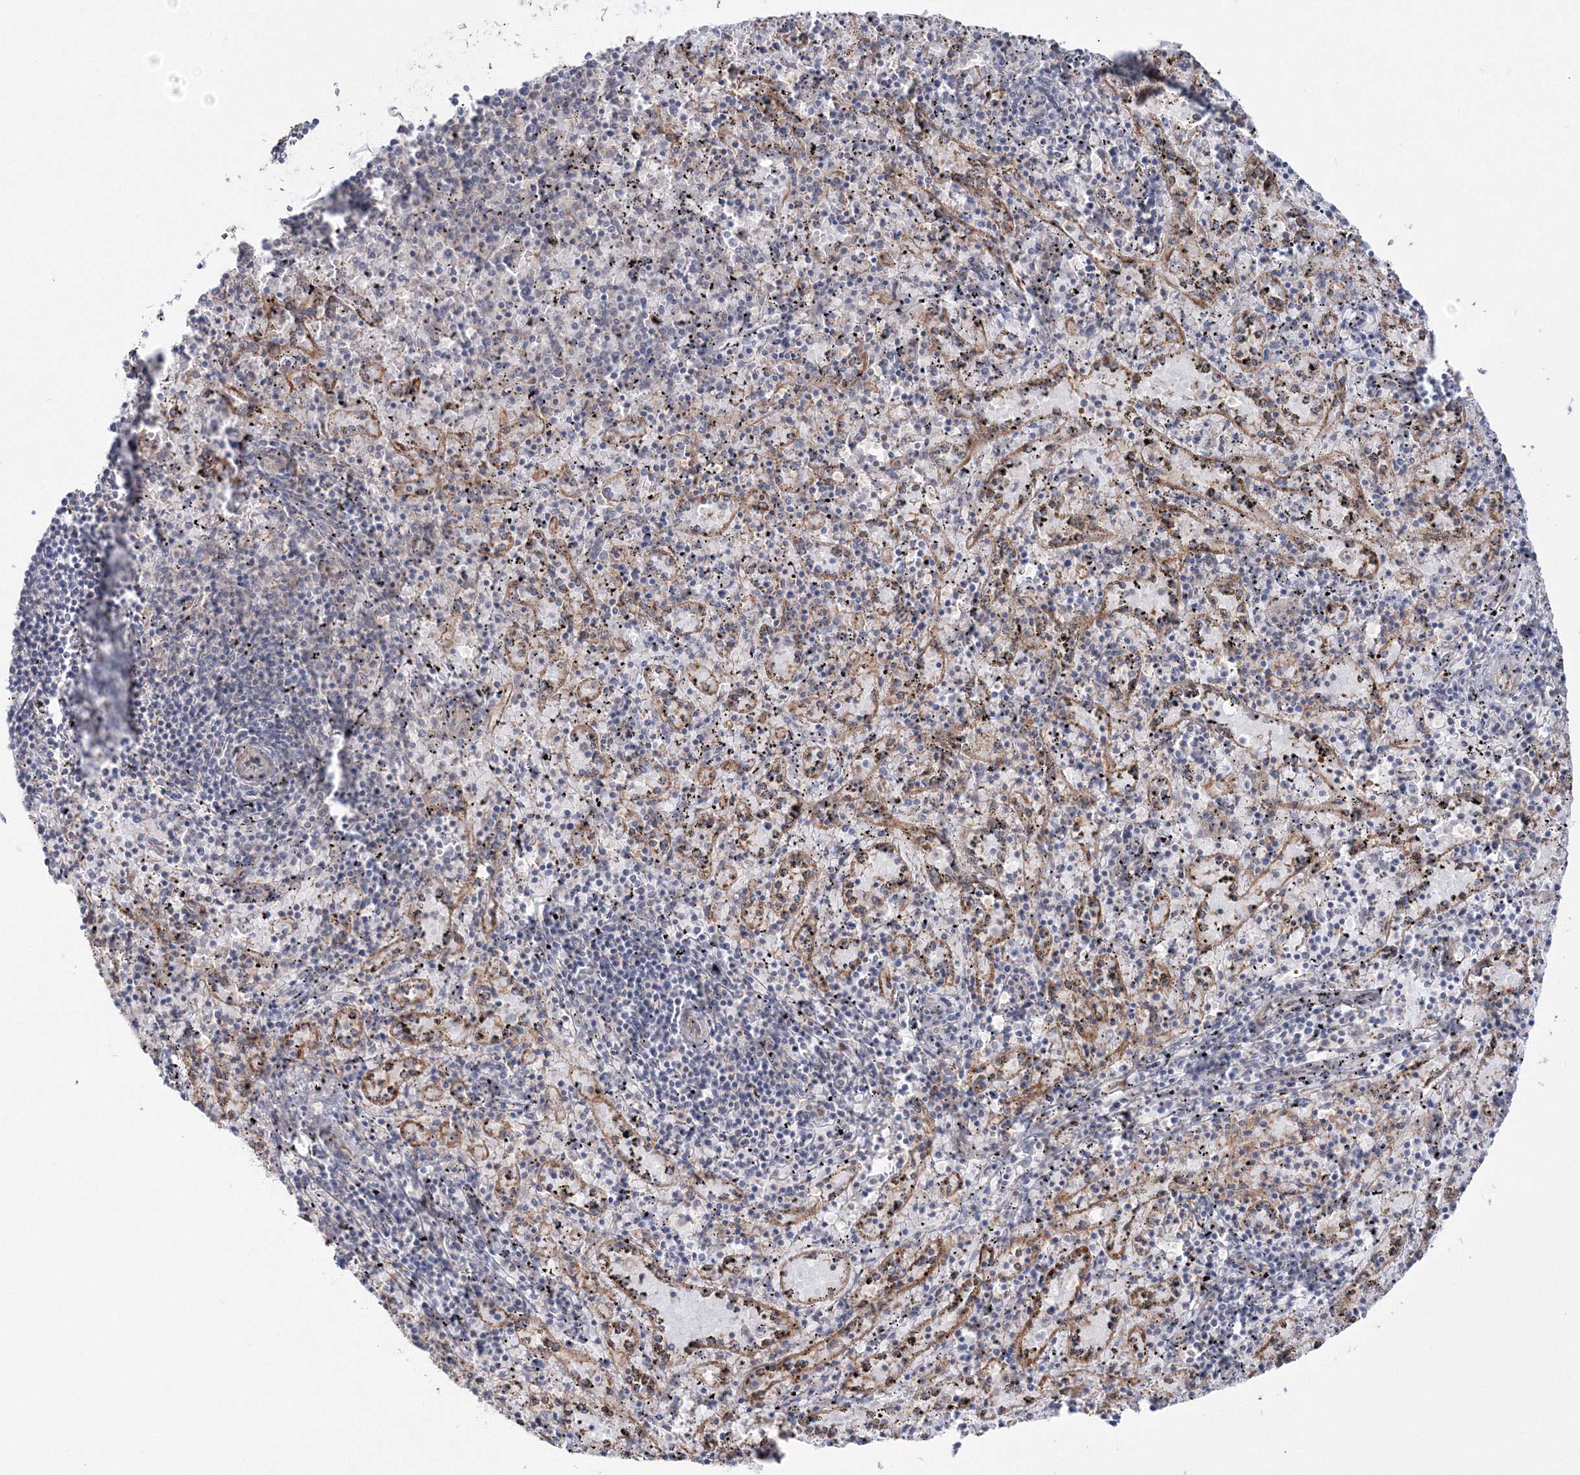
{"staining": {"intensity": "weak", "quantity": "<25%", "location": "cytoplasmic/membranous"}, "tissue": "spleen", "cell_type": "Cells in red pulp", "image_type": "normal", "snomed": [{"axis": "morphology", "description": "Normal tissue, NOS"}, {"axis": "topography", "description": "Spleen"}], "caption": "DAB (3,3'-diaminobenzidine) immunohistochemical staining of unremarkable human spleen reveals no significant positivity in cells in red pulp. (DAB (3,3'-diaminobenzidine) immunohistochemistry (IHC), high magnification).", "gene": "IPMK", "patient": {"sex": "male", "age": 11}}